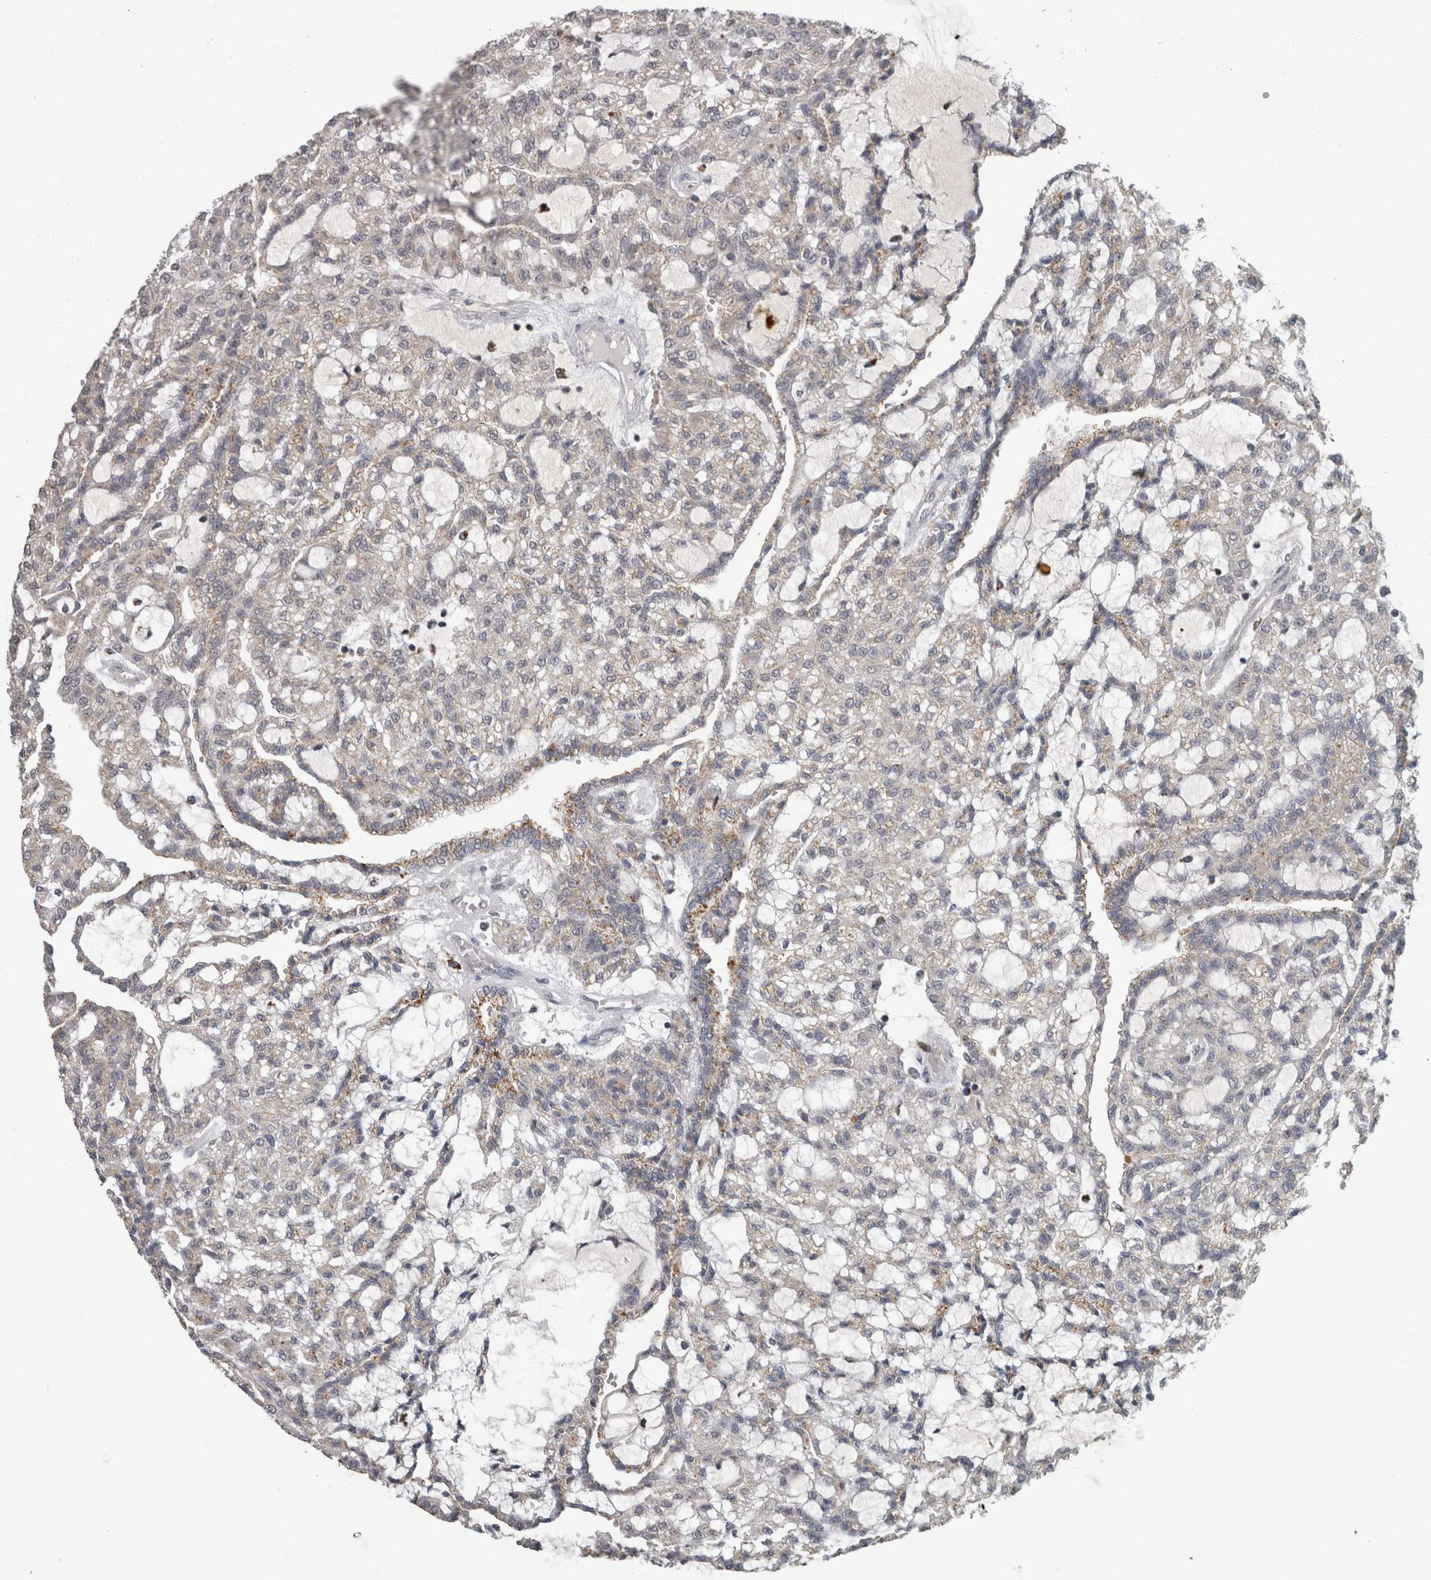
{"staining": {"intensity": "negative", "quantity": "none", "location": "none"}, "tissue": "renal cancer", "cell_type": "Tumor cells", "image_type": "cancer", "snomed": [{"axis": "morphology", "description": "Adenocarcinoma, NOS"}, {"axis": "topography", "description": "Kidney"}], "caption": "This image is of renal cancer (adenocarcinoma) stained with immunohistochemistry to label a protein in brown with the nuclei are counter-stained blue. There is no staining in tumor cells.", "gene": "NAAA", "patient": {"sex": "male", "age": 63}}